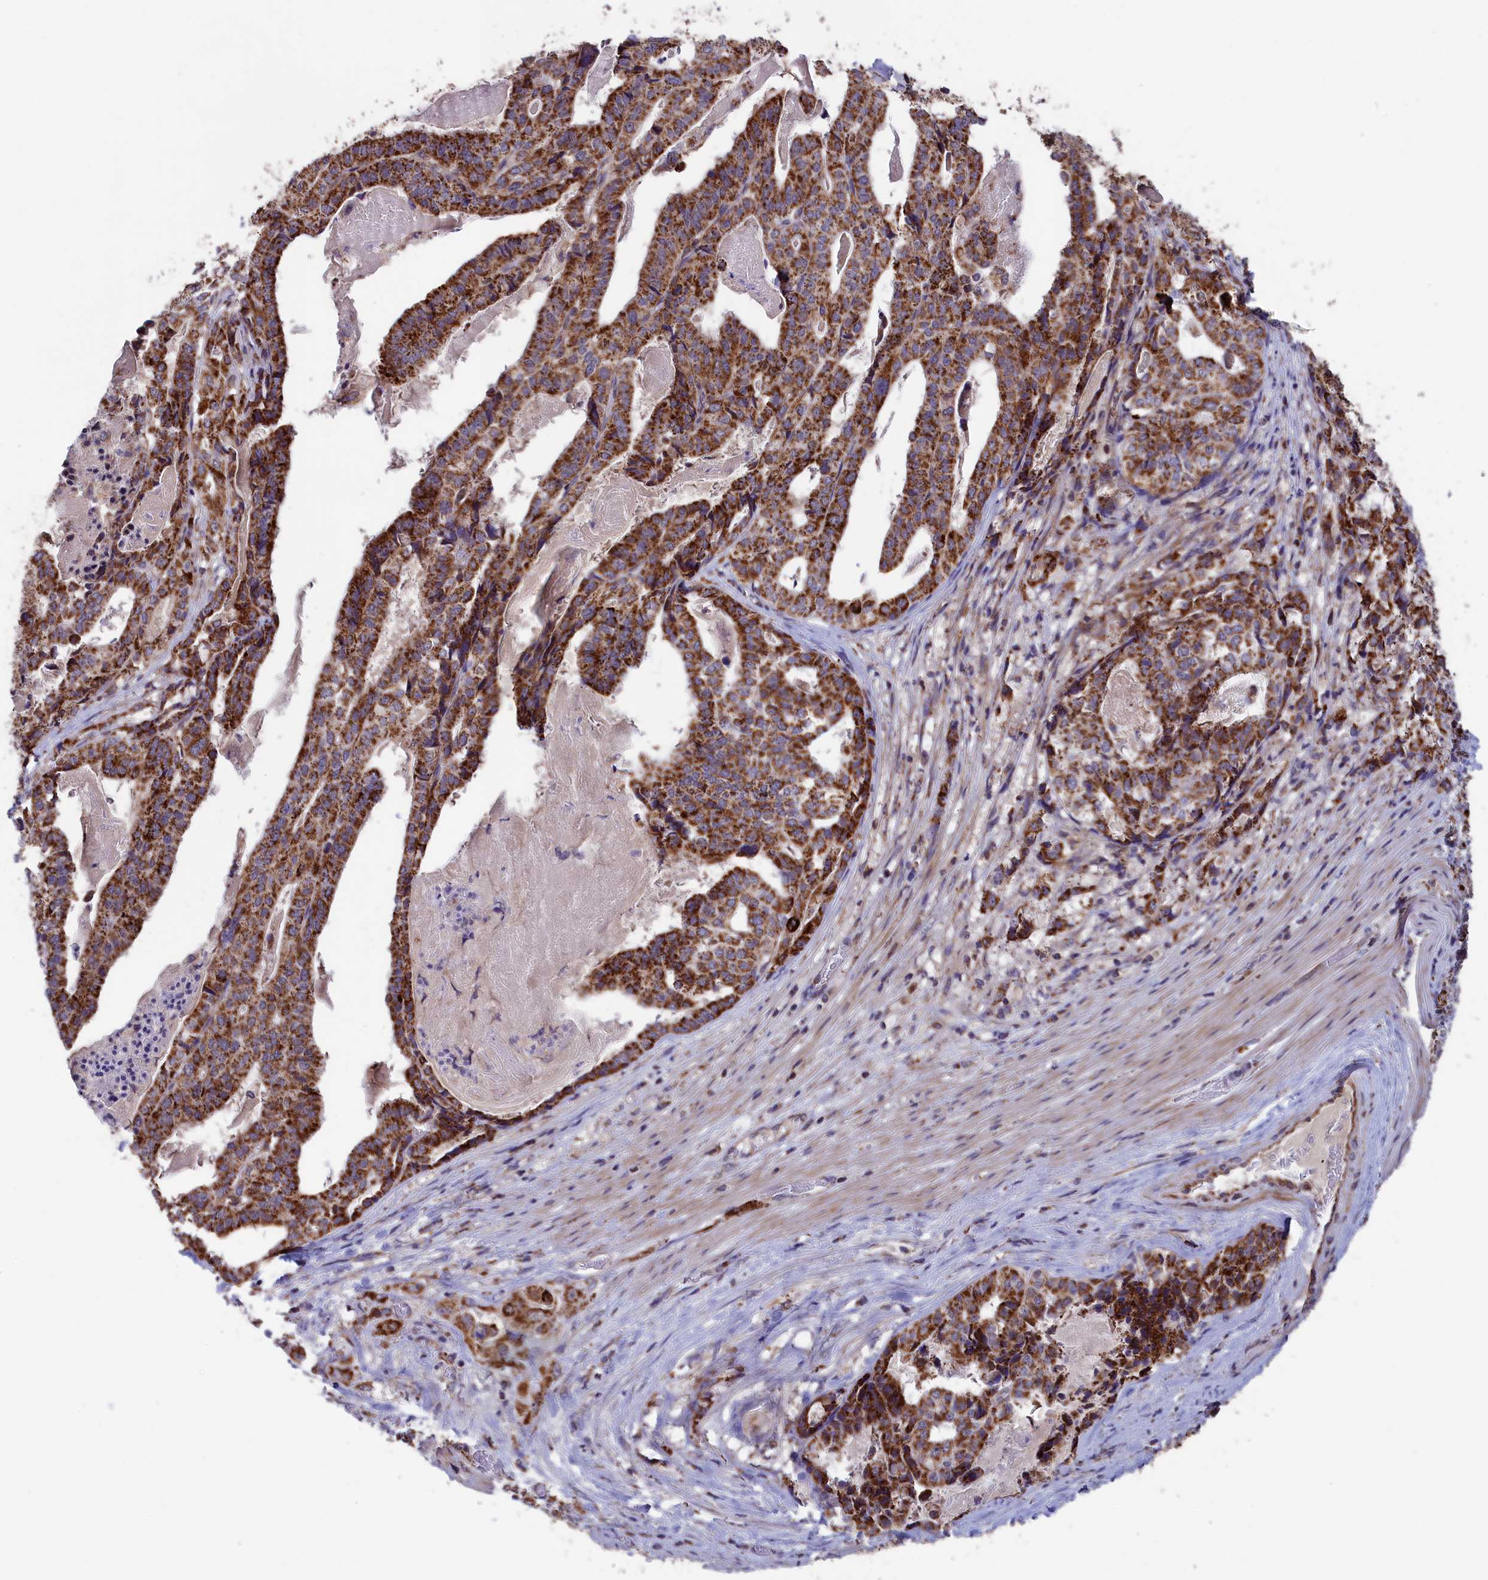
{"staining": {"intensity": "strong", "quantity": ">75%", "location": "cytoplasmic/membranous"}, "tissue": "stomach cancer", "cell_type": "Tumor cells", "image_type": "cancer", "snomed": [{"axis": "morphology", "description": "Adenocarcinoma, NOS"}, {"axis": "topography", "description": "Stomach"}], "caption": "Immunohistochemistry staining of stomach cancer, which demonstrates high levels of strong cytoplasmic/membranous expression in about >75% of tumor cells indicating strong cytoplasmic/membranous protein staining. The staining was performed using DAB (brown) for protein detection and nuclei were counterstained in hematoxylin (blue).", "gene": "TIMM44", "patient": {"sex": "male", "age": 48}}